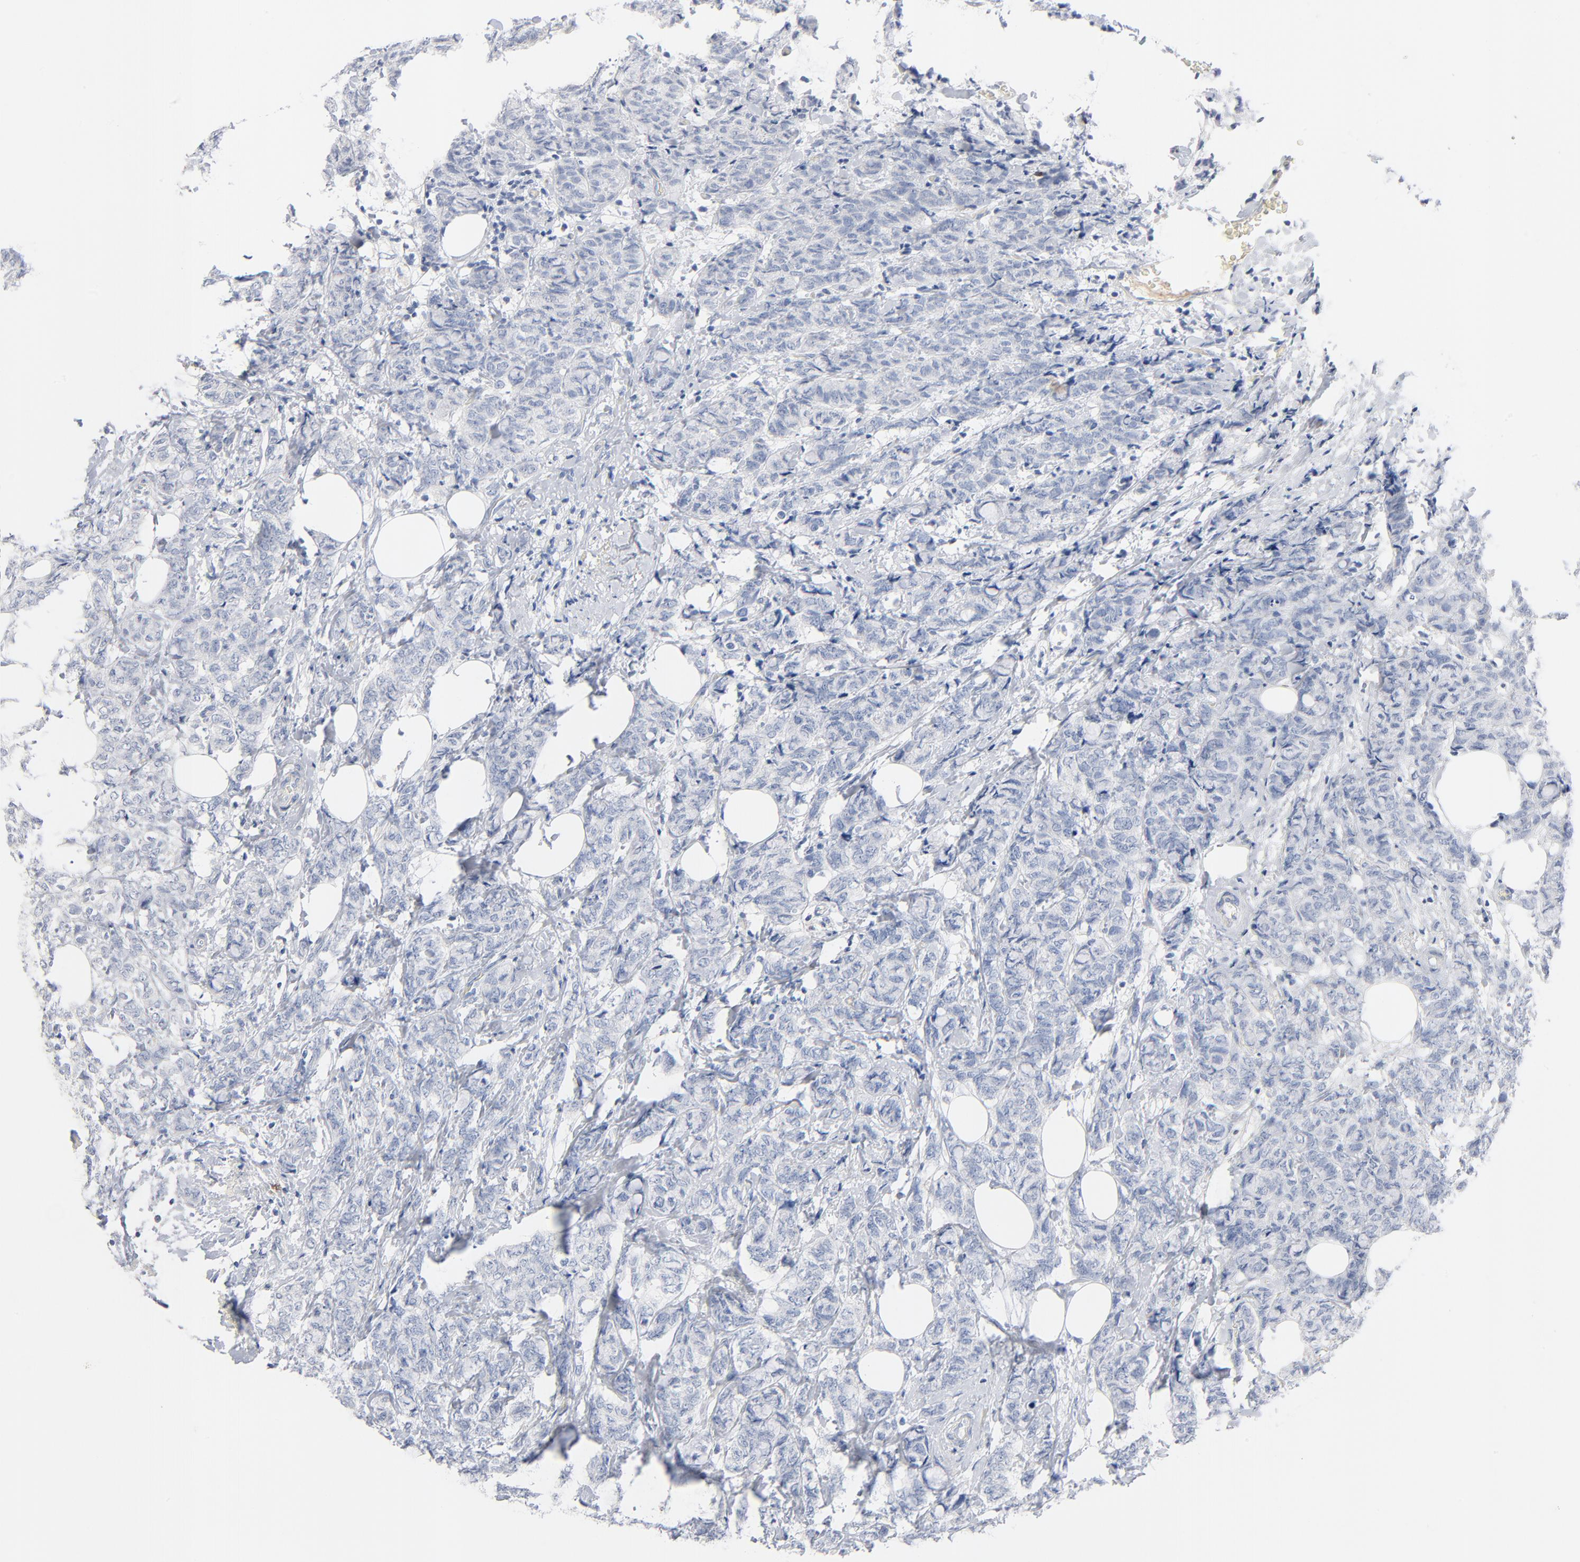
{"staining": {"intensity": "negative", "quantity": "none", "location": "none"}, "tissue": "breast cancer", "cell_type": "Tumor cells", "image_type": "cancer", "snomed": [{"axis": "morphology", "description": "Lobular carcinoma"}, {"axis": "topography", "description": "Breast"}], "caption": "Protein analysis of breast cancer exhibits no significant staining in tumor cells.", "gene": "GZMB", "patient": {"sex": "female", "age": 60}}